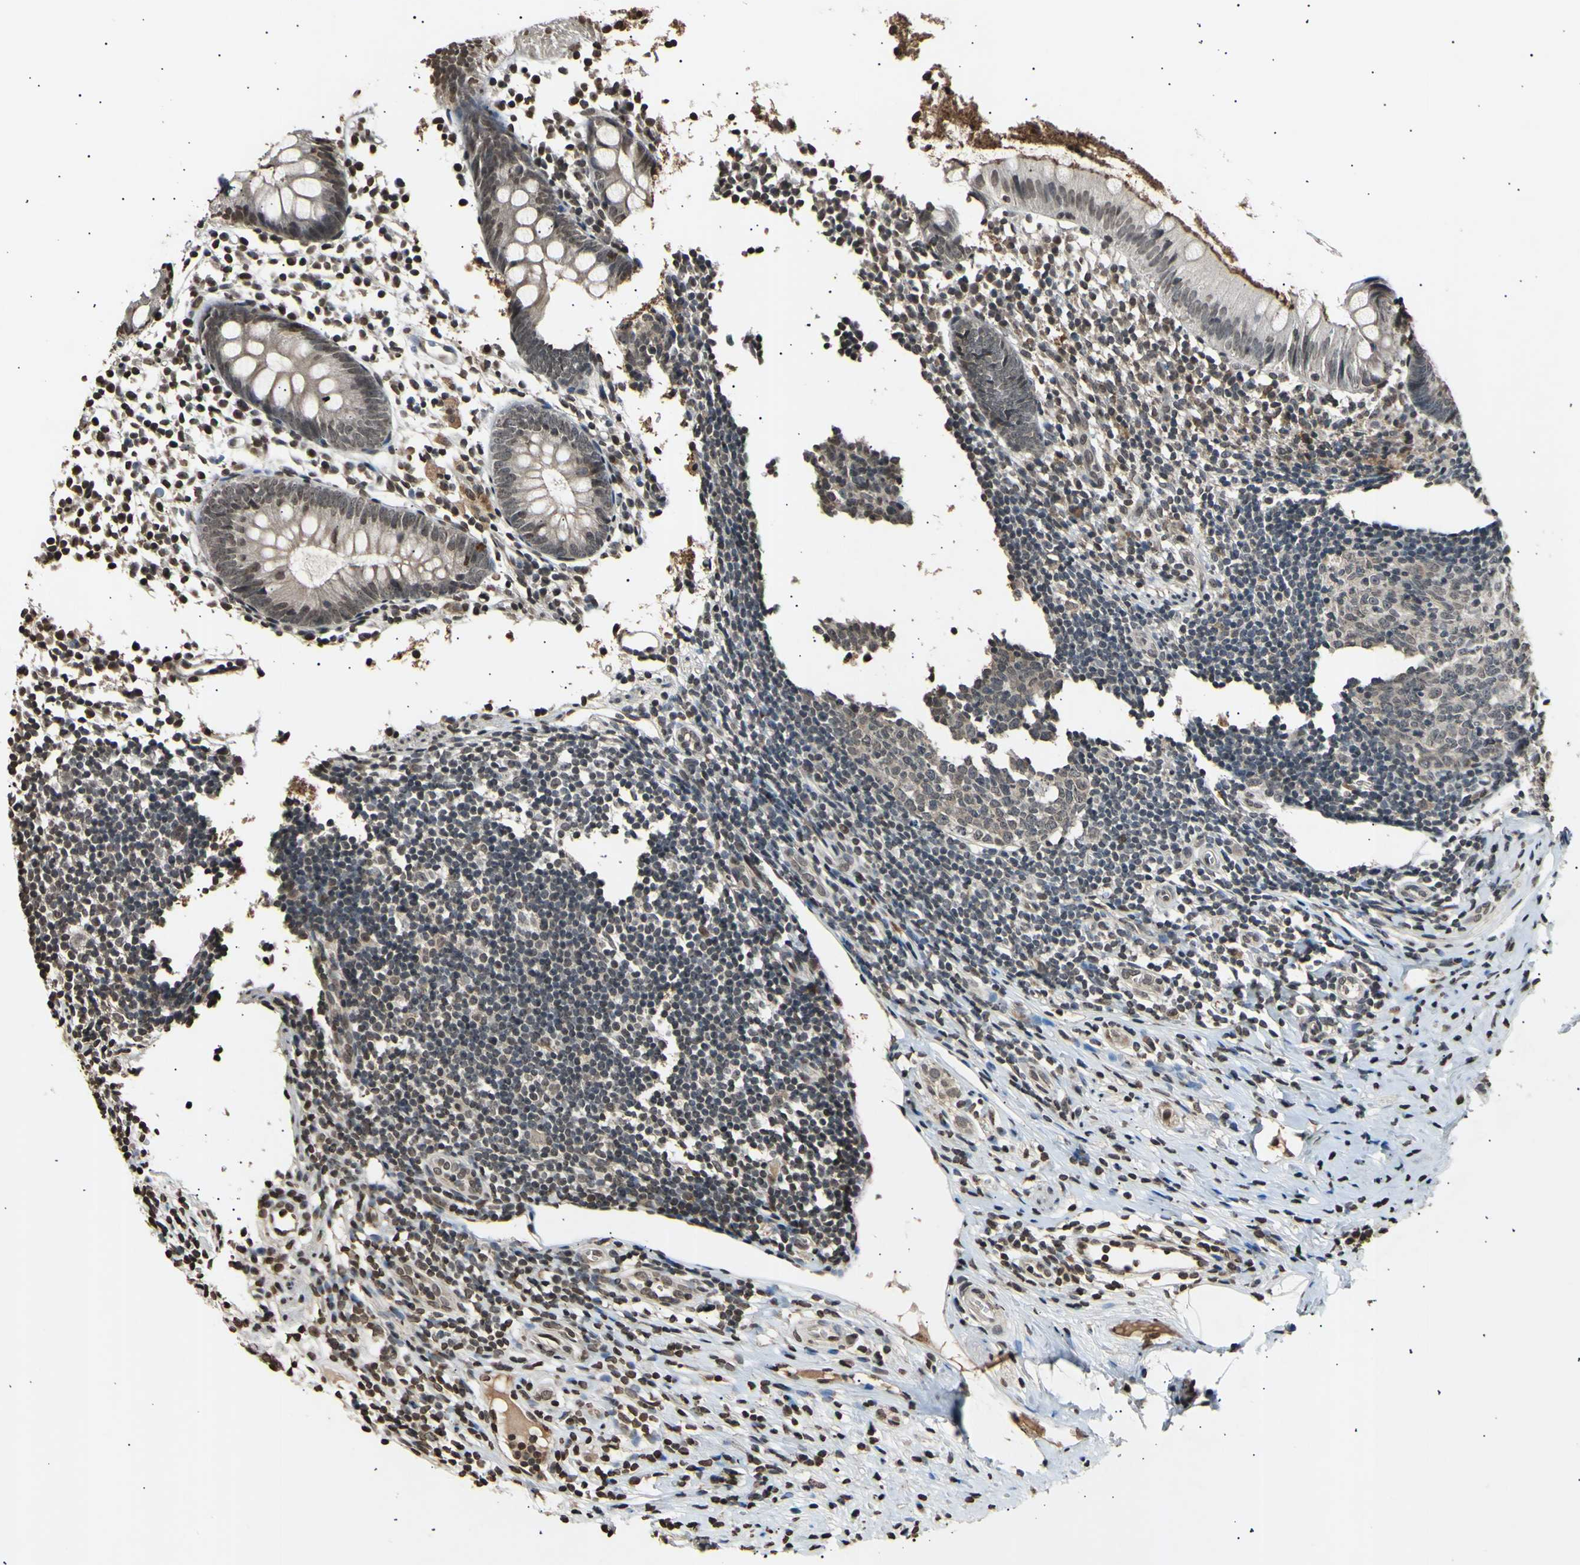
{"staining": {"intensity": "moderate", "quantity": ">75%", "location": "cytoplasmic/membranous,nuclear"}, "tissue": "appendix", "cell_type": "Glandular cells", "image_type": "normal", "snomed": [{"axis": "morphology", "description": "Normal tissue, NOS"}, {"axis": "topography", "description": "Appendix"}], "caption": "Benign appendix exhibits moderate cytoplasmic/membranous,nuclear expression in about >75% of glandular cells (Brightfield microscopy of DAB IHC at high magnification)..", "gene": "ANAPC7", "patient": {"sex": "female", "age": 20}}